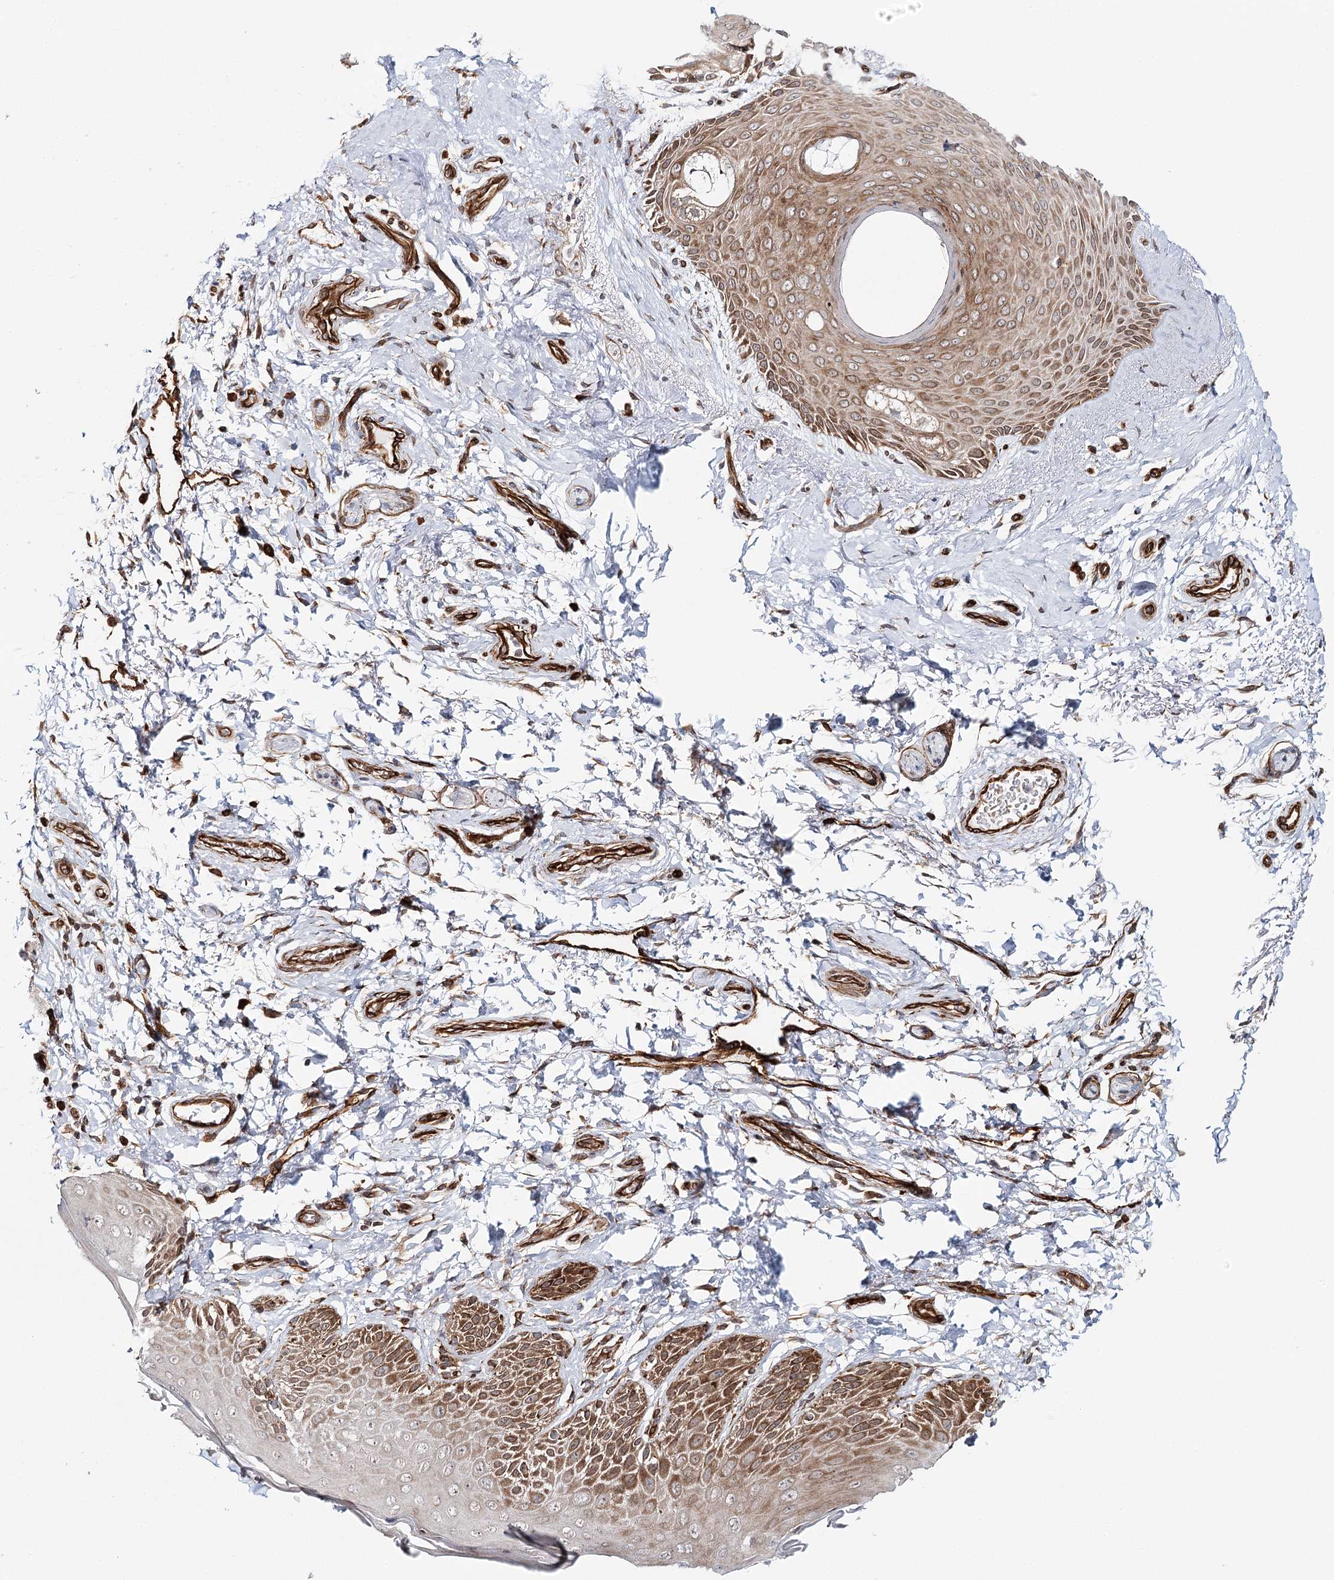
{"staining": {"intensity": "moderate", "quantity": ">75%", "location": "cytoplasmic/membranous"}, "tissue": "skin", "cell_type": "Epidermal cells", "image_type": "normal", "snomed": [{"axis": "morphology", "description": "Normal tissue, NOS"}, {"axis": "topography", "description": "Anal"}], "caption": "IHC (DAB) staining of unremarkable skin reveals moderate cytoplasmic/membranous protein staining in approximately >75% of epidermal cells.", "gene": "MKNK1", "patient": {"sex": "male", "age": 44}}